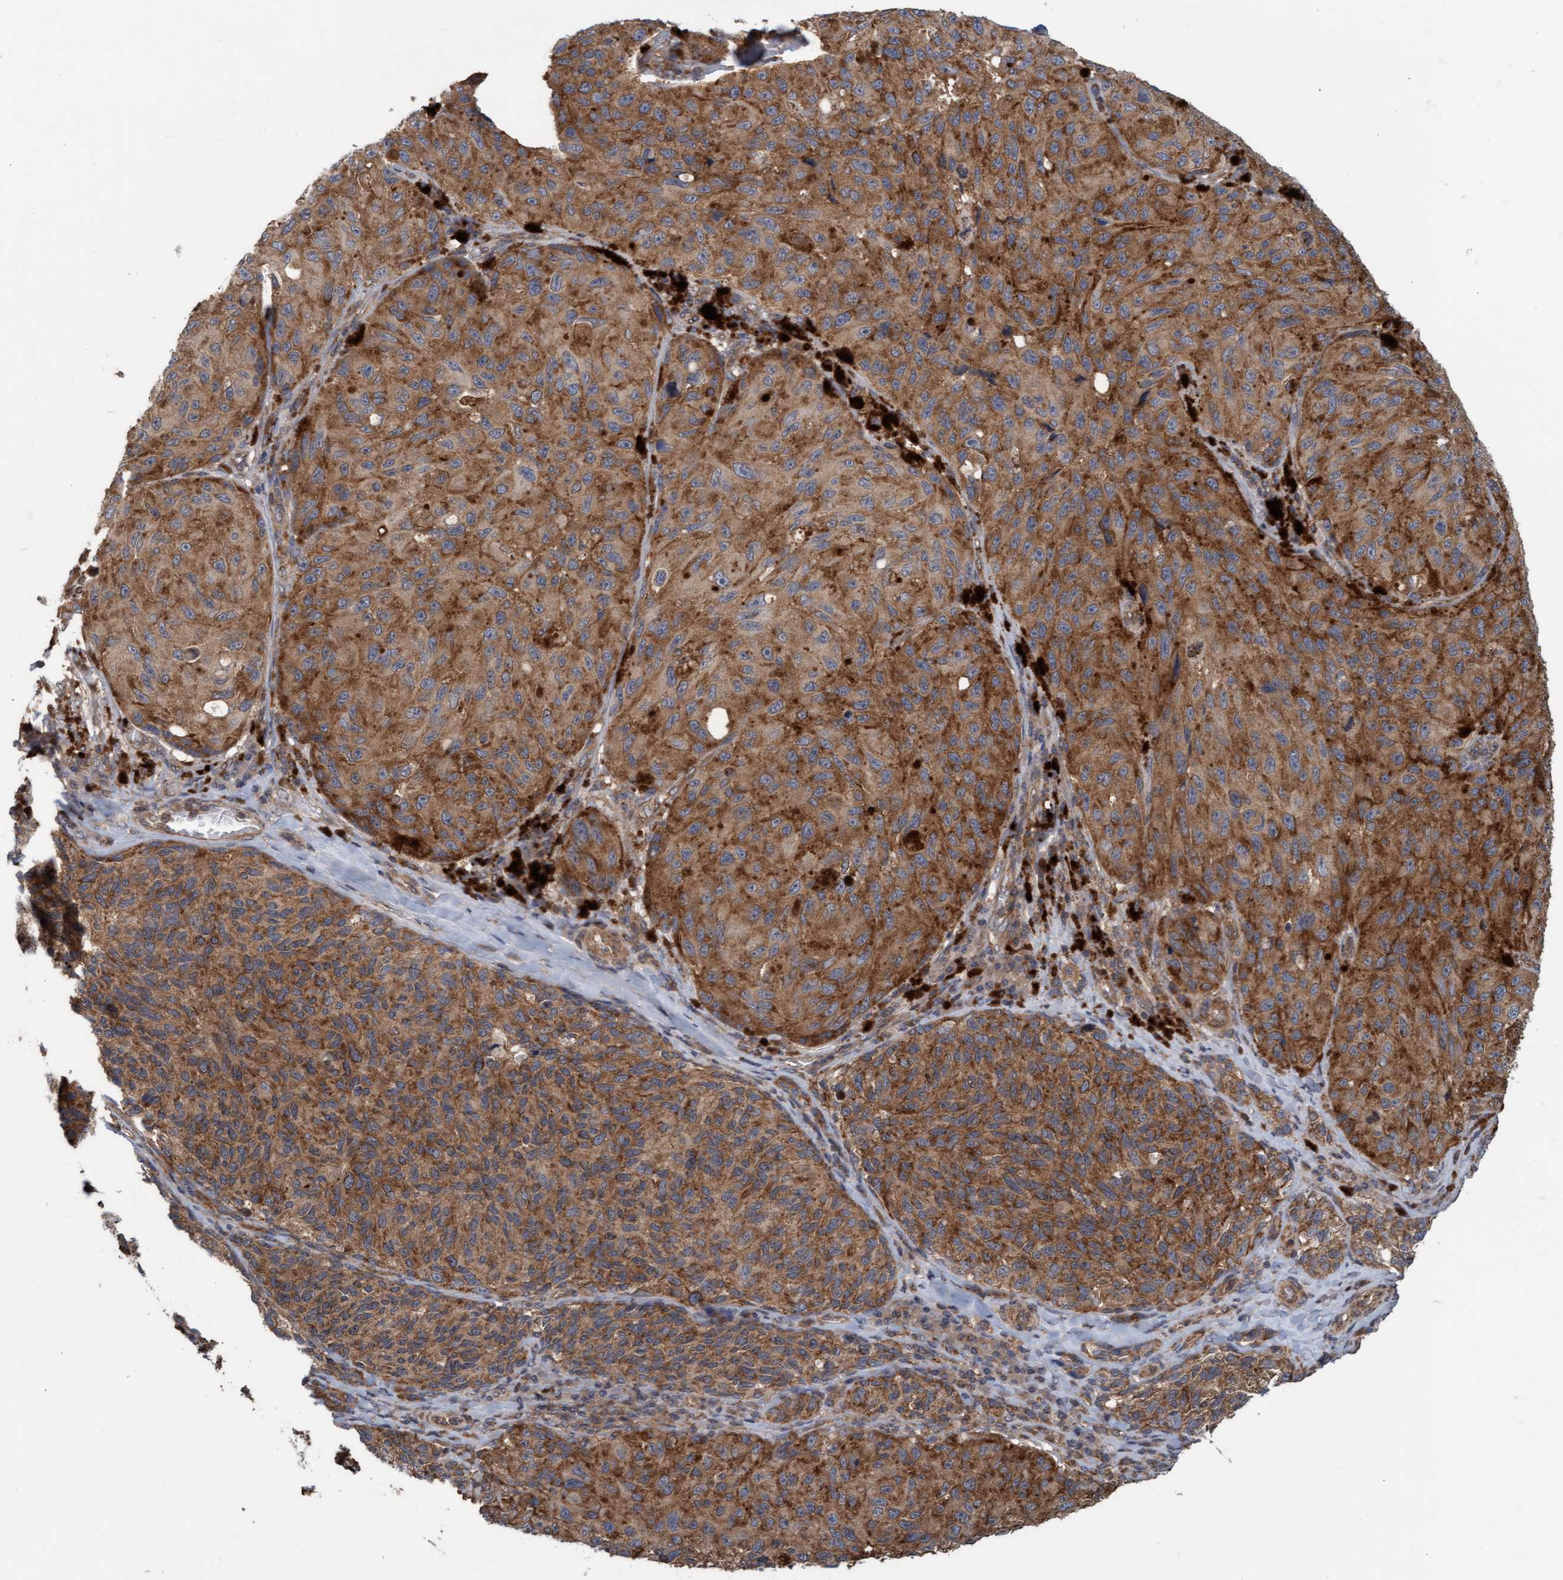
{"staining": {"intensity": "moderate", "quantity": ">75%", "location": "cytoplasmic/membranous"}, "tissue": "melanoma", "cell_type": "Tumor cells", "image_type": "cancer", "snomed": [{"axis": "morphology", "description": "Malignant melanoma, NOS"}, {"axis": "topography", "description": "Skin"}], "caption": "Moderate cytoplasmic/membranous positivity is appreciated in about >75% of tumor cells in malignant melanoma.", "gene": "FXR2", "patient": {"sex": "female", "age": 73}}